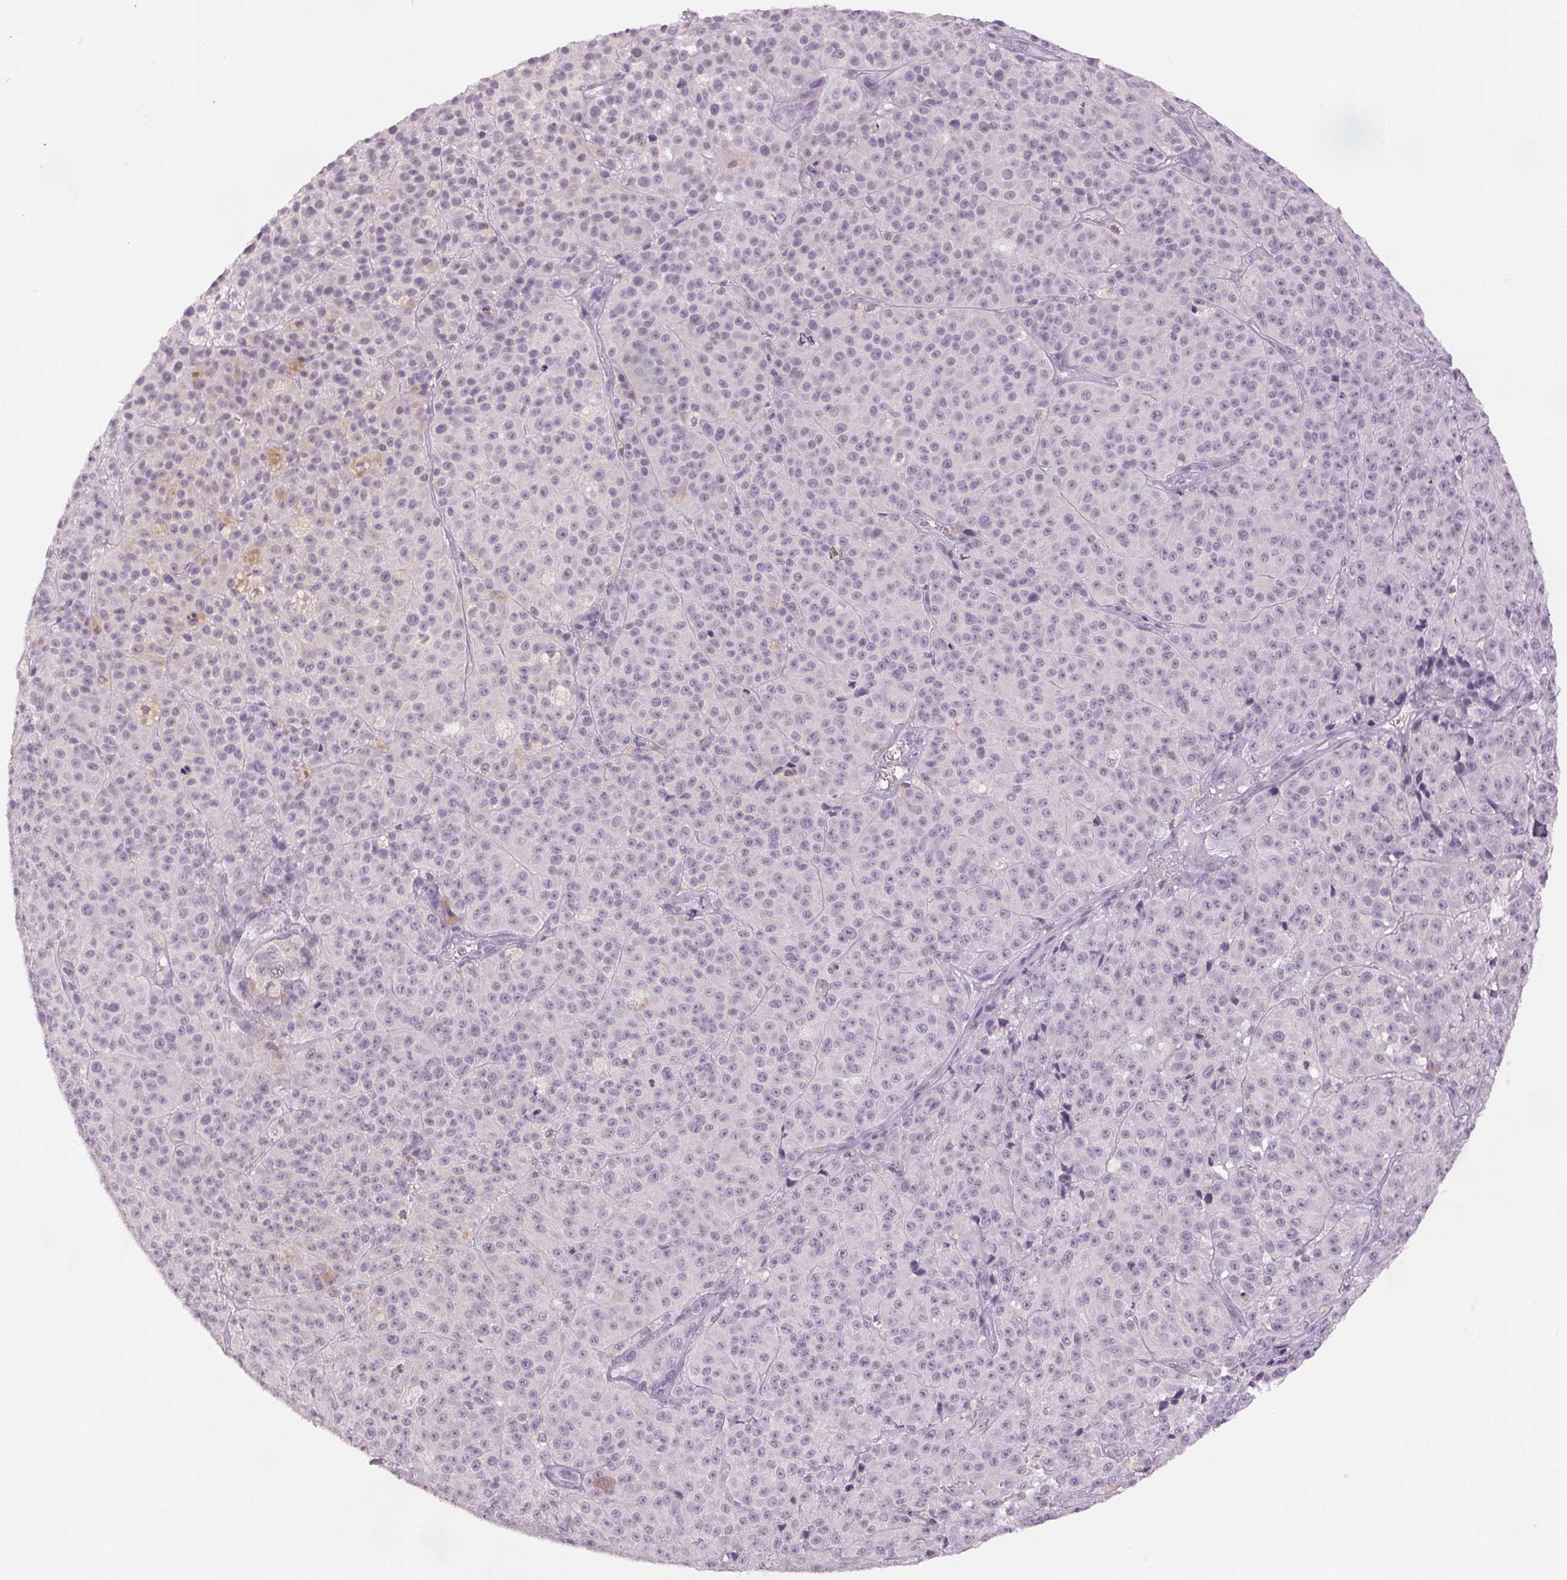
{"staining": {"intensity": "negative", "quantity": "none", "location": "none"}, "tissue": "melanoma", "cell_type": "Tumor cells", "image_type": "cancer", "snomed": [{"axis": "morphology", "description": "Malignant melanoma, NOS"}, {"axis": "topography", "description": "Skin"}], "caption": "Malignant melanoma stained for a protein using immunohistochemistry (IHC) shows no positivity tumor cells.", "gene": "SCGN", "patient": {"sex": "female", "age": 58}}